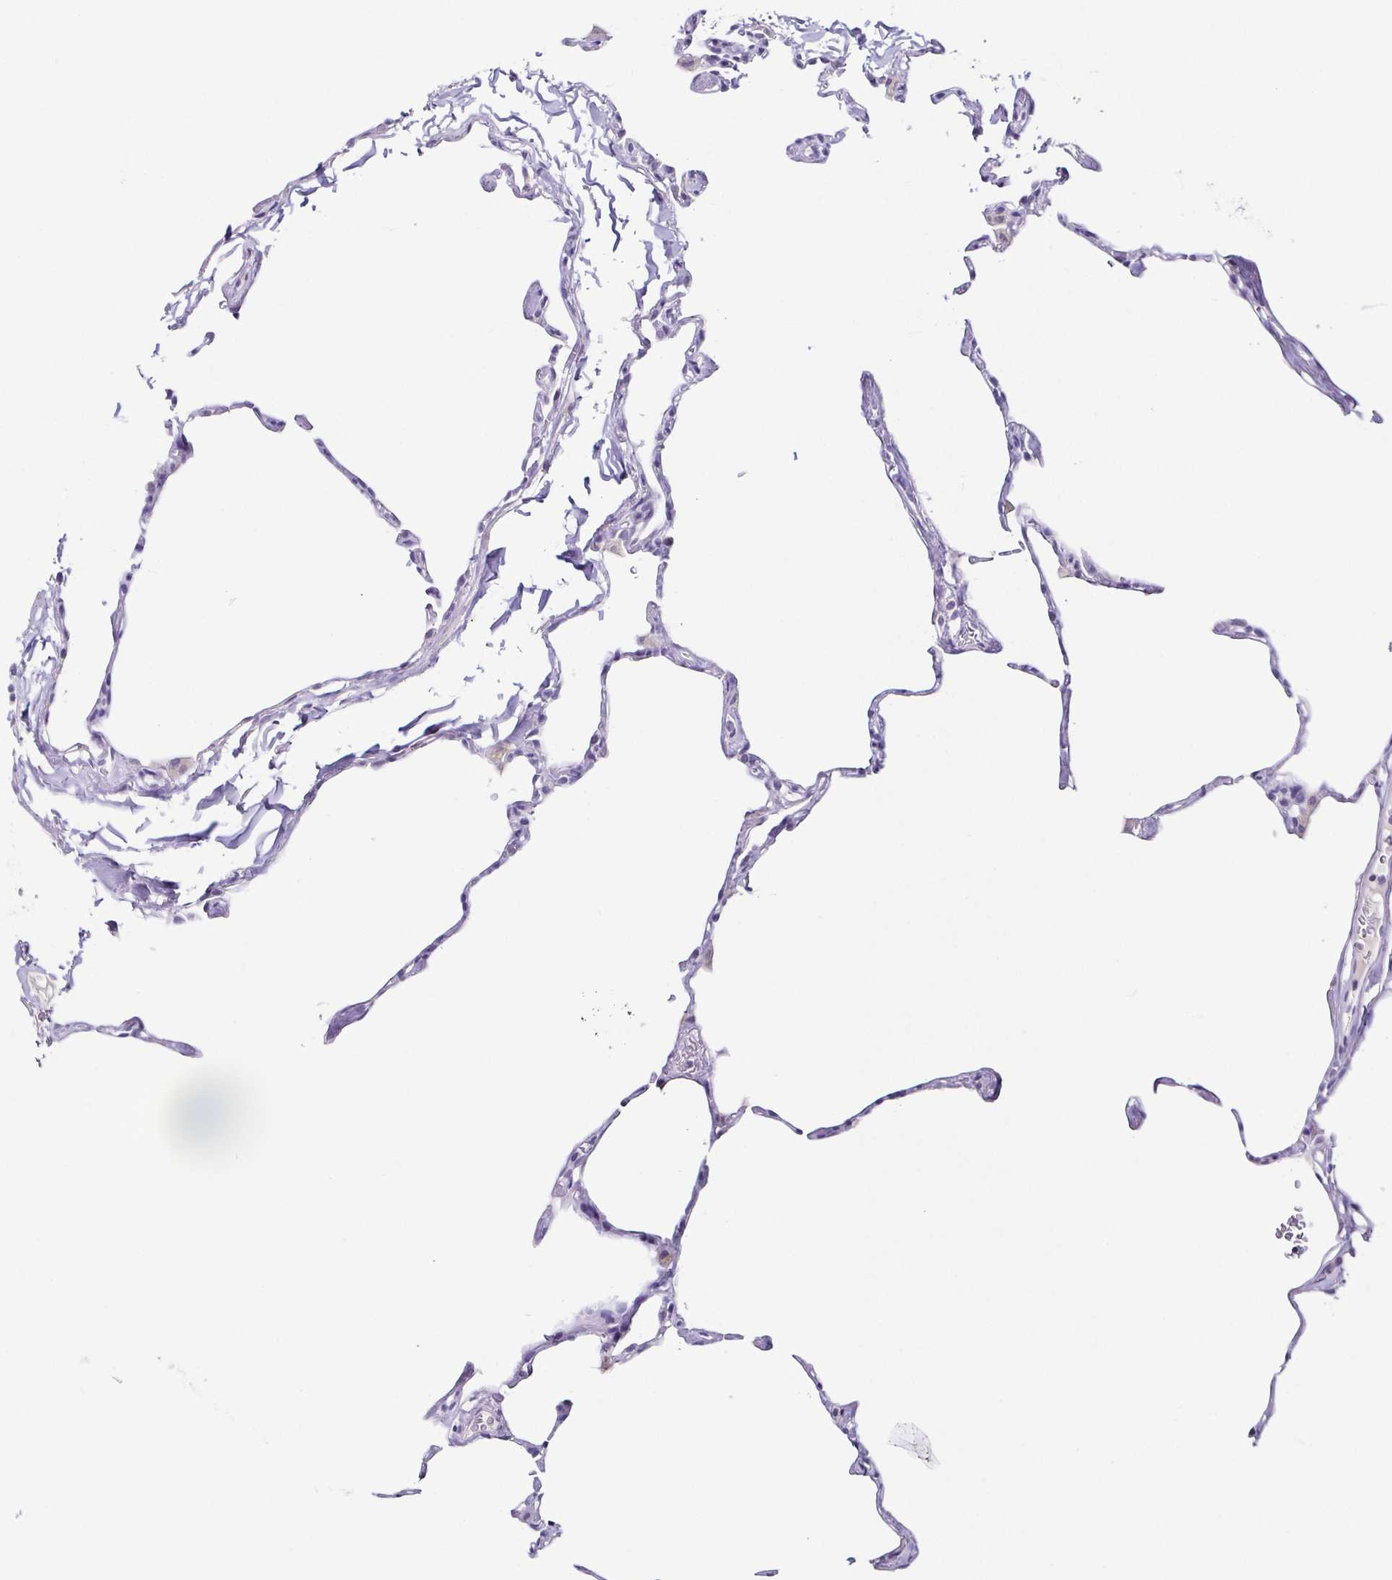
{"staining": {"intensity": "negative", "quantity": "none", "location": "none"}, "tissue": "lung", "cell_type": "Alveolar cells", "image_type": "normal", "snomed": [{"axis": "morphology", "description": "Normal tissue, NOS"}, {"axis": "topography", "description": "Lung"}], "caption": "The micrograph reveals no significant positivity in alveolar cells of lung. (Brightfield microscopy of DAB (3,3'-diaminobenzidine) immunohistochemistry at high magnification).", "gene": "TP73", "patient": {"sex": "male", "age": 65}}